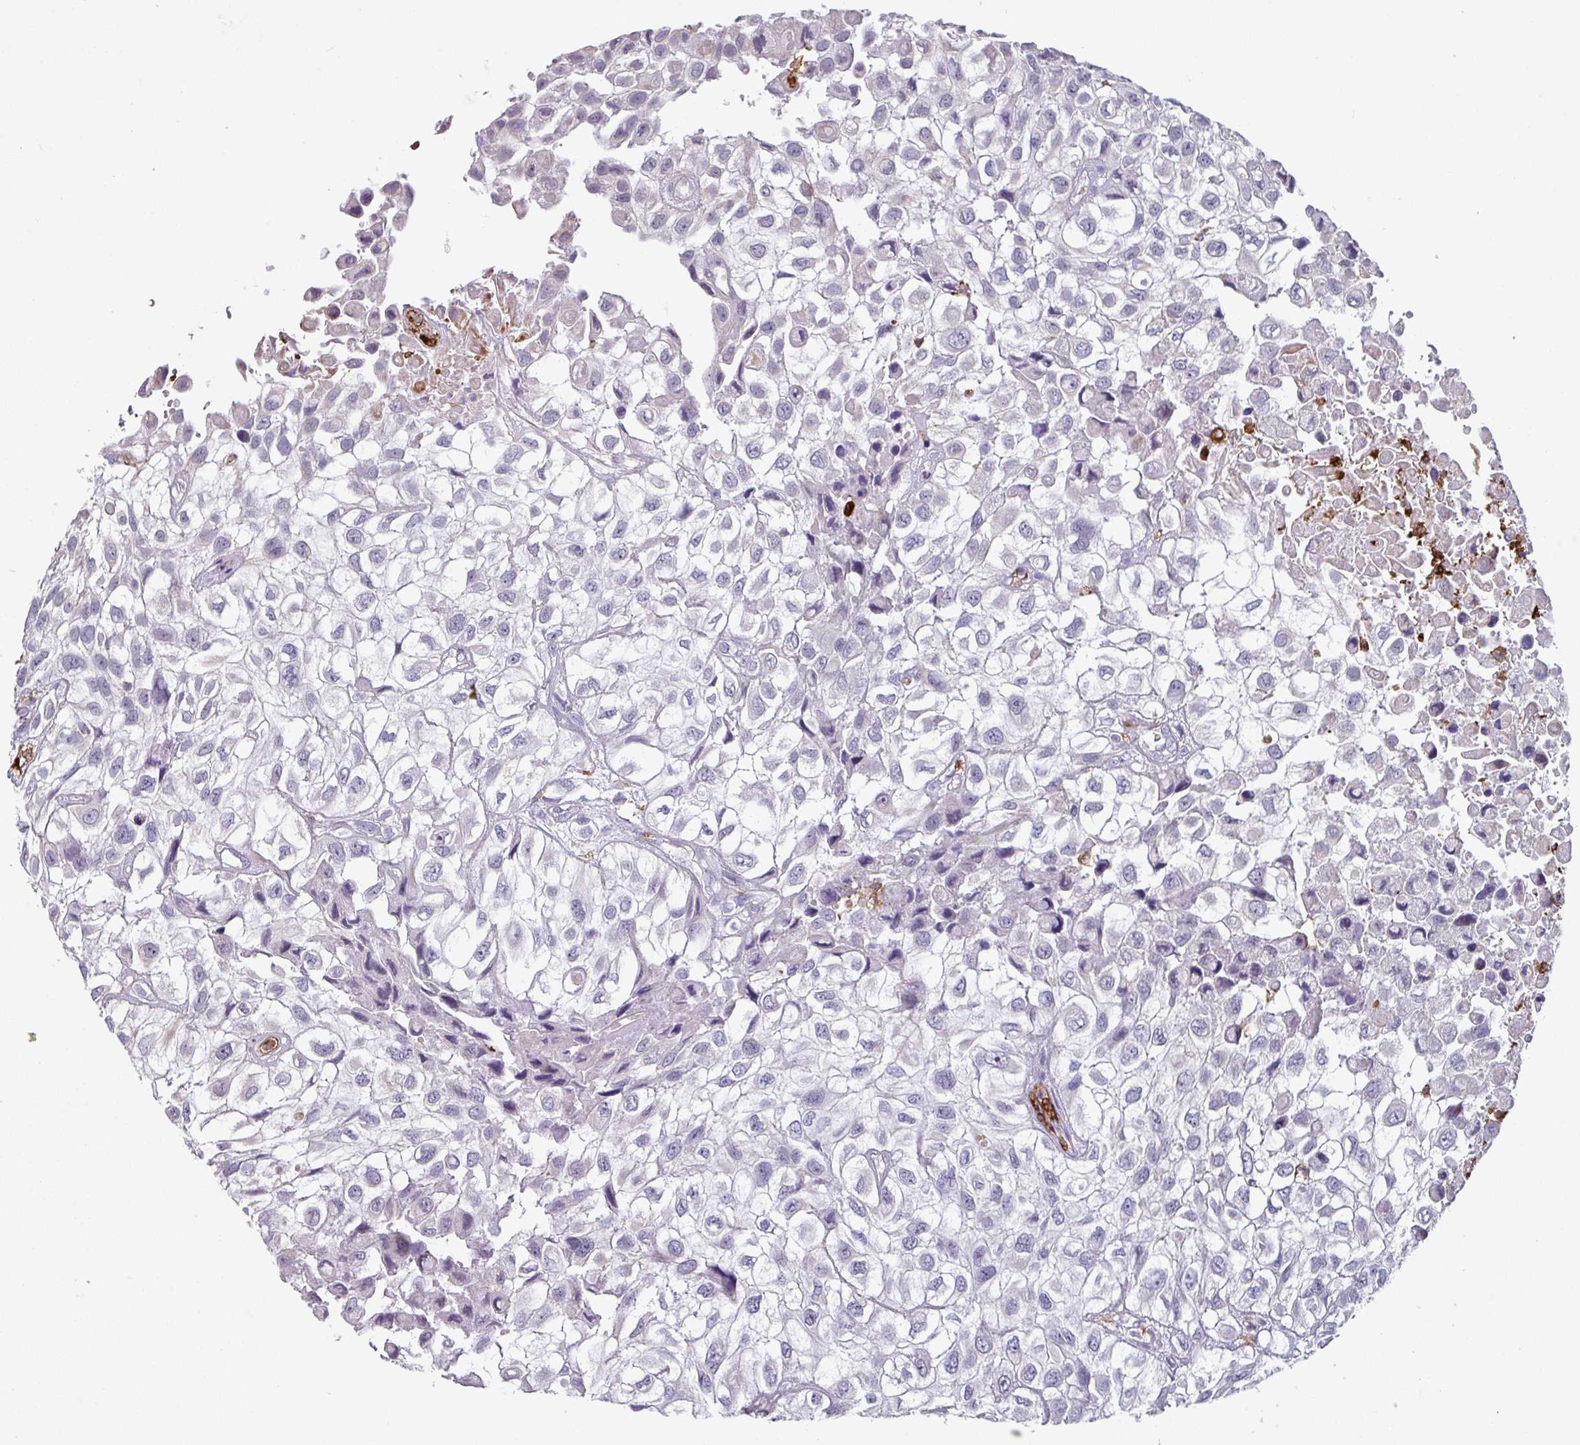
{"staining": {"intensity": "negative", "quantity": "none", "location": "none"}, "tissue": "urothelial cancer", "cell_type": "Tumor cells", "image_type": "cancer", "snomed": [{"axis": "morphology", "description": "Urothelial carcinoma, High grade"}, {"axis": "topography", "description": "Urinary bladder"}], "caption": "Tumor cells show no significant protein positivity in urothelial cancer. (DAB (3,3'-diaminobenzidine) immunohistochemistry (IHC) visualized using brightfield microscopy, high magnification).", "gene": "EXOSC5", "patient": {"sex": "male", "age": 56}}